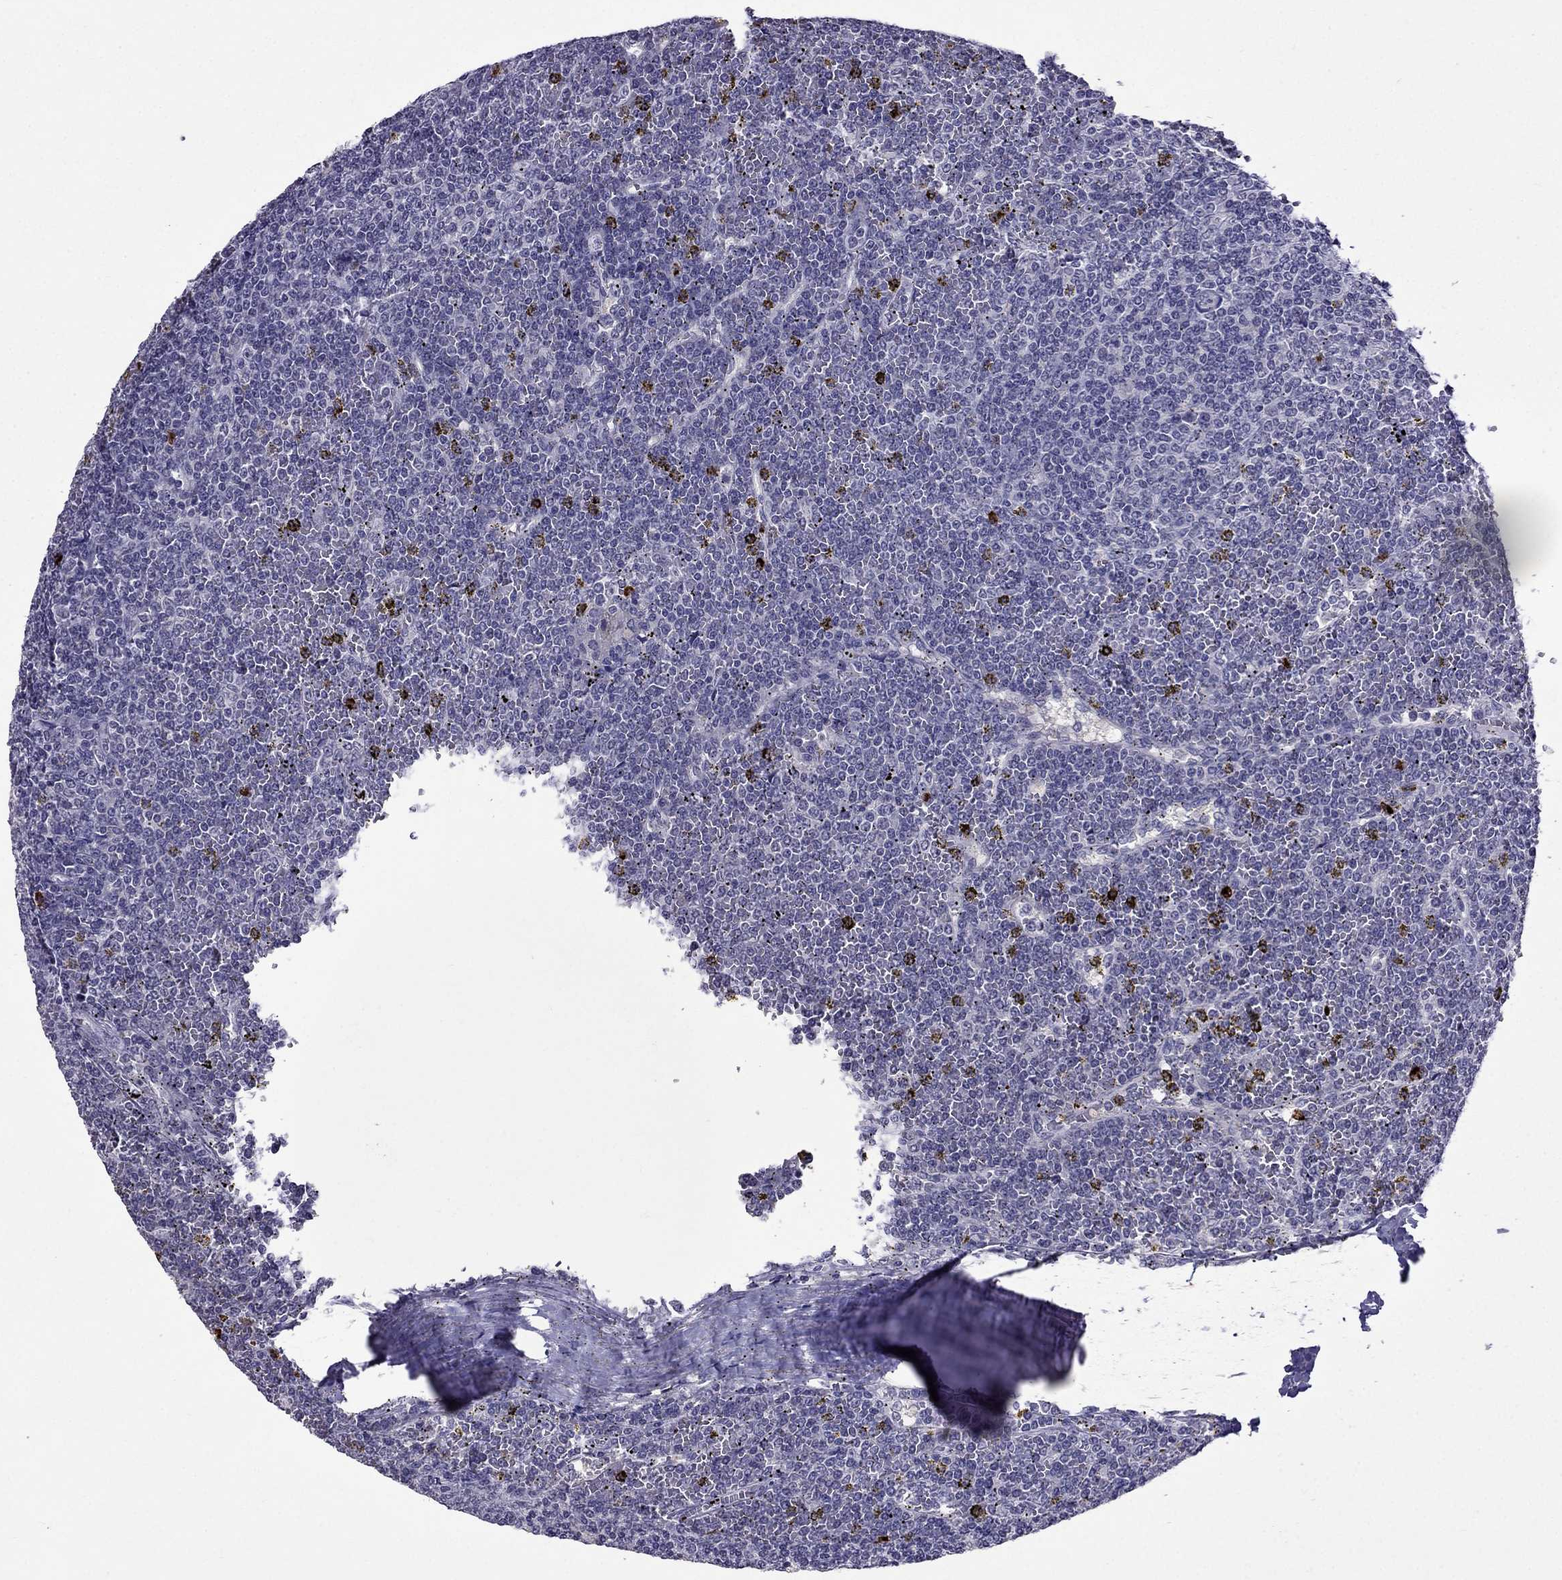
{"staining": {"intensity": "negative", "quantity": "none", "location": "none"}, "tissue": "lymphoma", "cell_type": "Tumor cells", "image_type": "cancer", "snomed": [{"axis": "morphology", "description": "Malignant lymphoma, non-Hodgkin's type, Low grade"}, {"axis": "topography", "description": "Spleen"}], "caption": "IHC photomicrograph of neoplastic tissue: lymphoma stained with DAB (3,3'-diaminobenzidine) reveals no significant protein expression in tumor cells.", "gene": "OLFM4", "patient": {"sex": "female", "age": 19}}